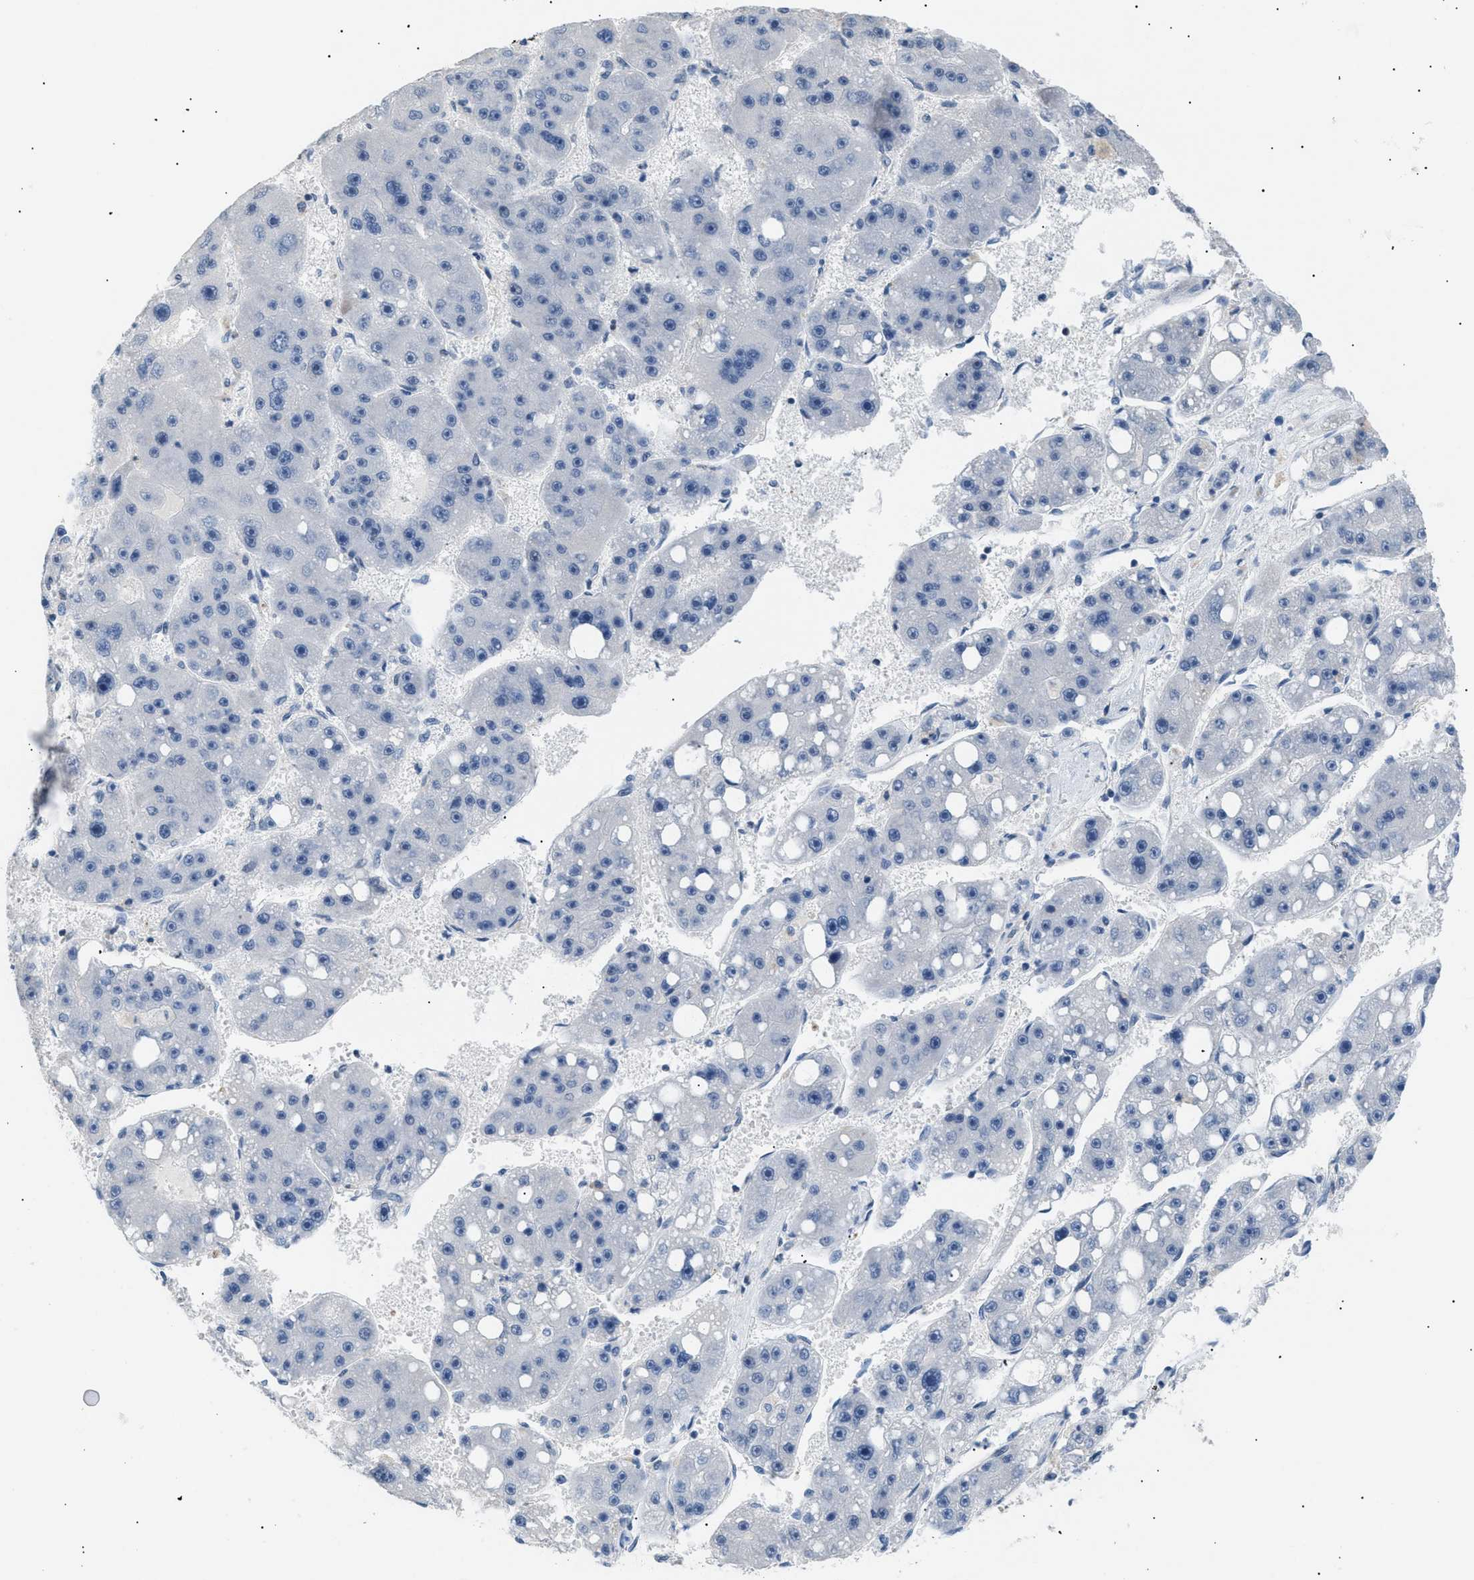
{"staining": {"intensity": "negative", "quantity": "none", "location": "none"}, "tissue": "liver cancer", "cell_type": "Tumor cells", "image_type": "cancer", "snomed": [{"axis": "morphology", "description": "Carcinoma, Hepatocellular, NOS"}, {"axis": "topography", "description": "Liver"}], "caption": "A high-resolution micrograph shows immunohistochemistry staining of liver cancer (hepatocellular carcinoma), which displays no significant staining in tumor cells.", "gene": "KCNC3", "patient": {"sex": "female", "age": 61}}